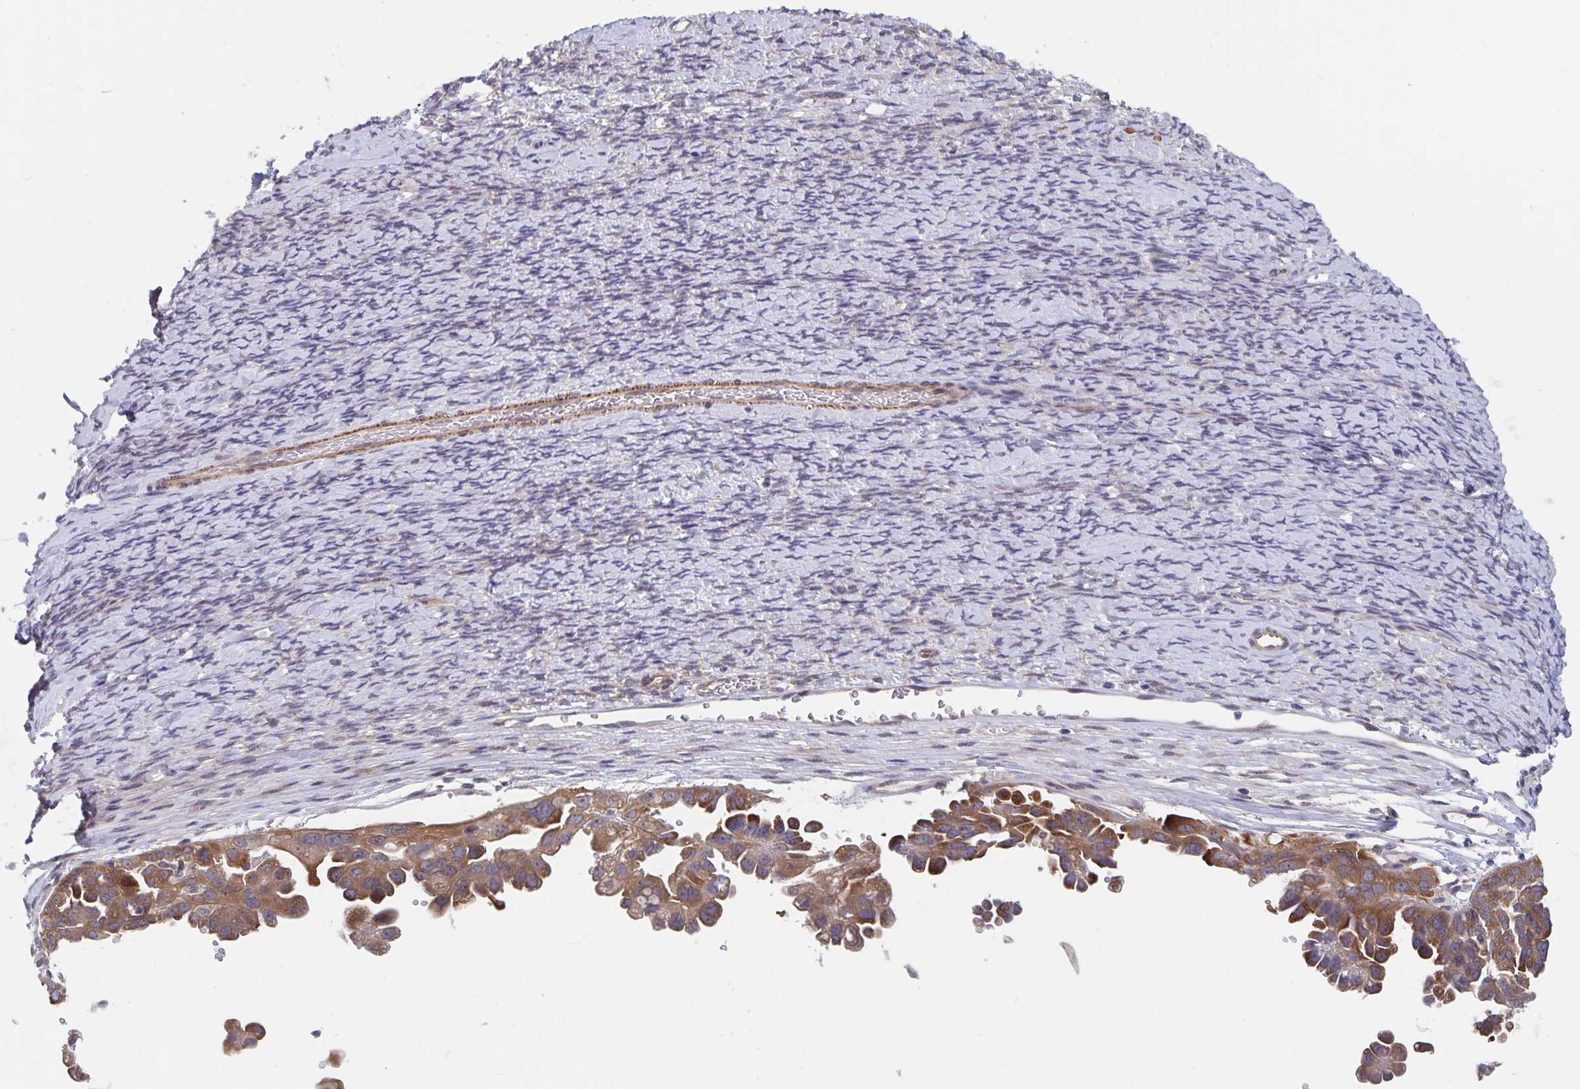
{"staining": {"intensity": "moderate", "quantity": ">75%", "location": "cytoplasmic/membranous"}, "tissue": "ovarian cancer", "cell_type": "Tumor cells", "image_type": "cancer", "snomed": [{"axis": "morphology", "description": "Cystadenocarcinoma, serous, NOS"}, {"axis": "topography", "description": "Ovary"}], "caption": "Human serous cystadenocarcinoma (ovarian) stained with a brown dye exhibits moderate cytoplasmic/membranous positive expression in about >75% of tumor cells.", "gene": "BAG6", "patient": {"sex": "female", "age": 53}}